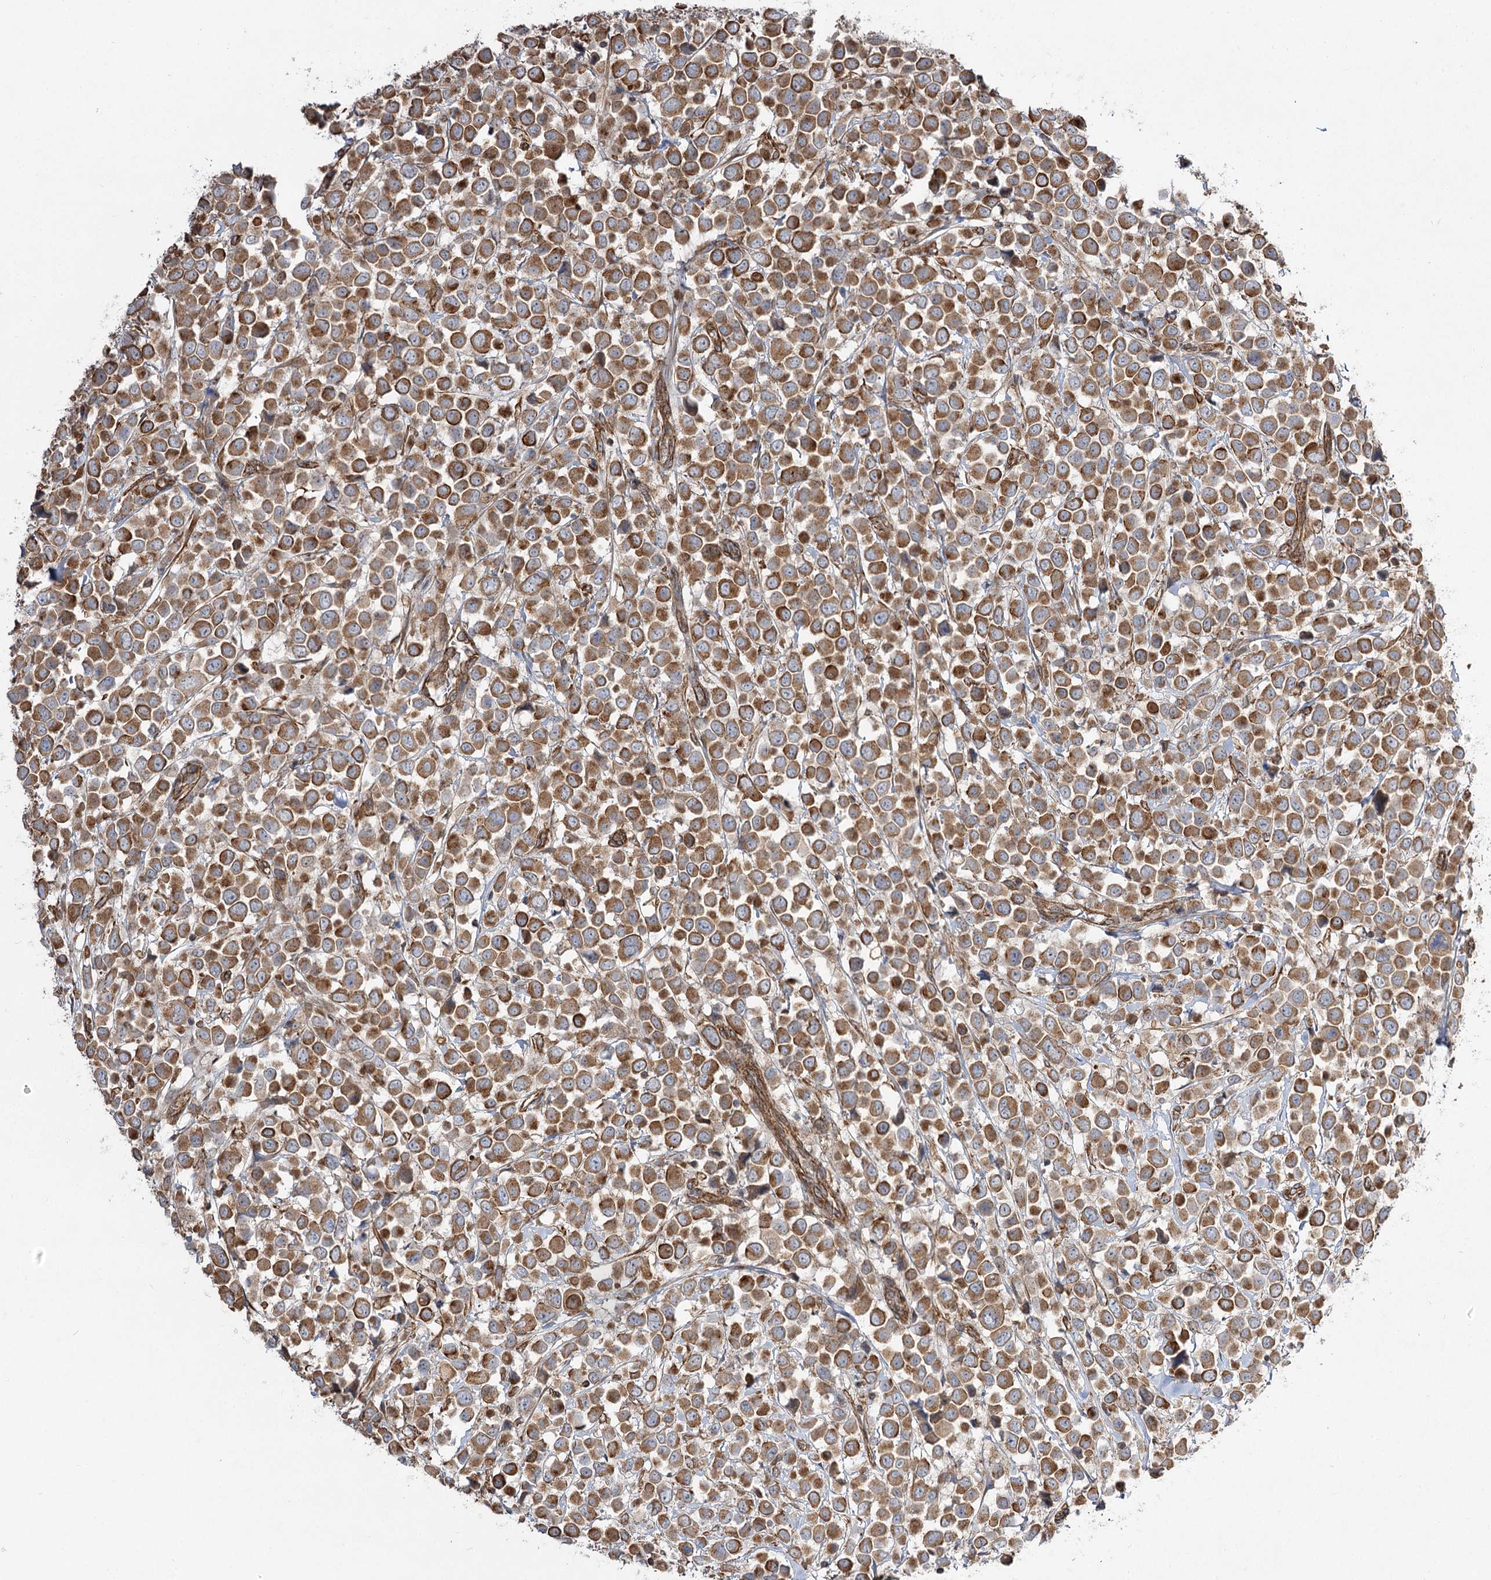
{"staining": {"intensity": "moderate", "quantity": ">75%", "location": "cytoplasmic/membranous"}, "tissue": "breast cancer", "cell_type": "Tumor cells", "image_type": "cancer", "snomed": [{"axis": "morphology", "description": "Duct carcinoma"}, {"axis": "topography", "description": "Breast"}], "caption": "A micrograph of infiltrating ductal carcinoma (breast) stained for a protein reveals moderate cytoplasmic/membranous brown staining in tumor cells.", "gene": "SH3BP5L", "patient": {"sex": "female", "age": 61}}